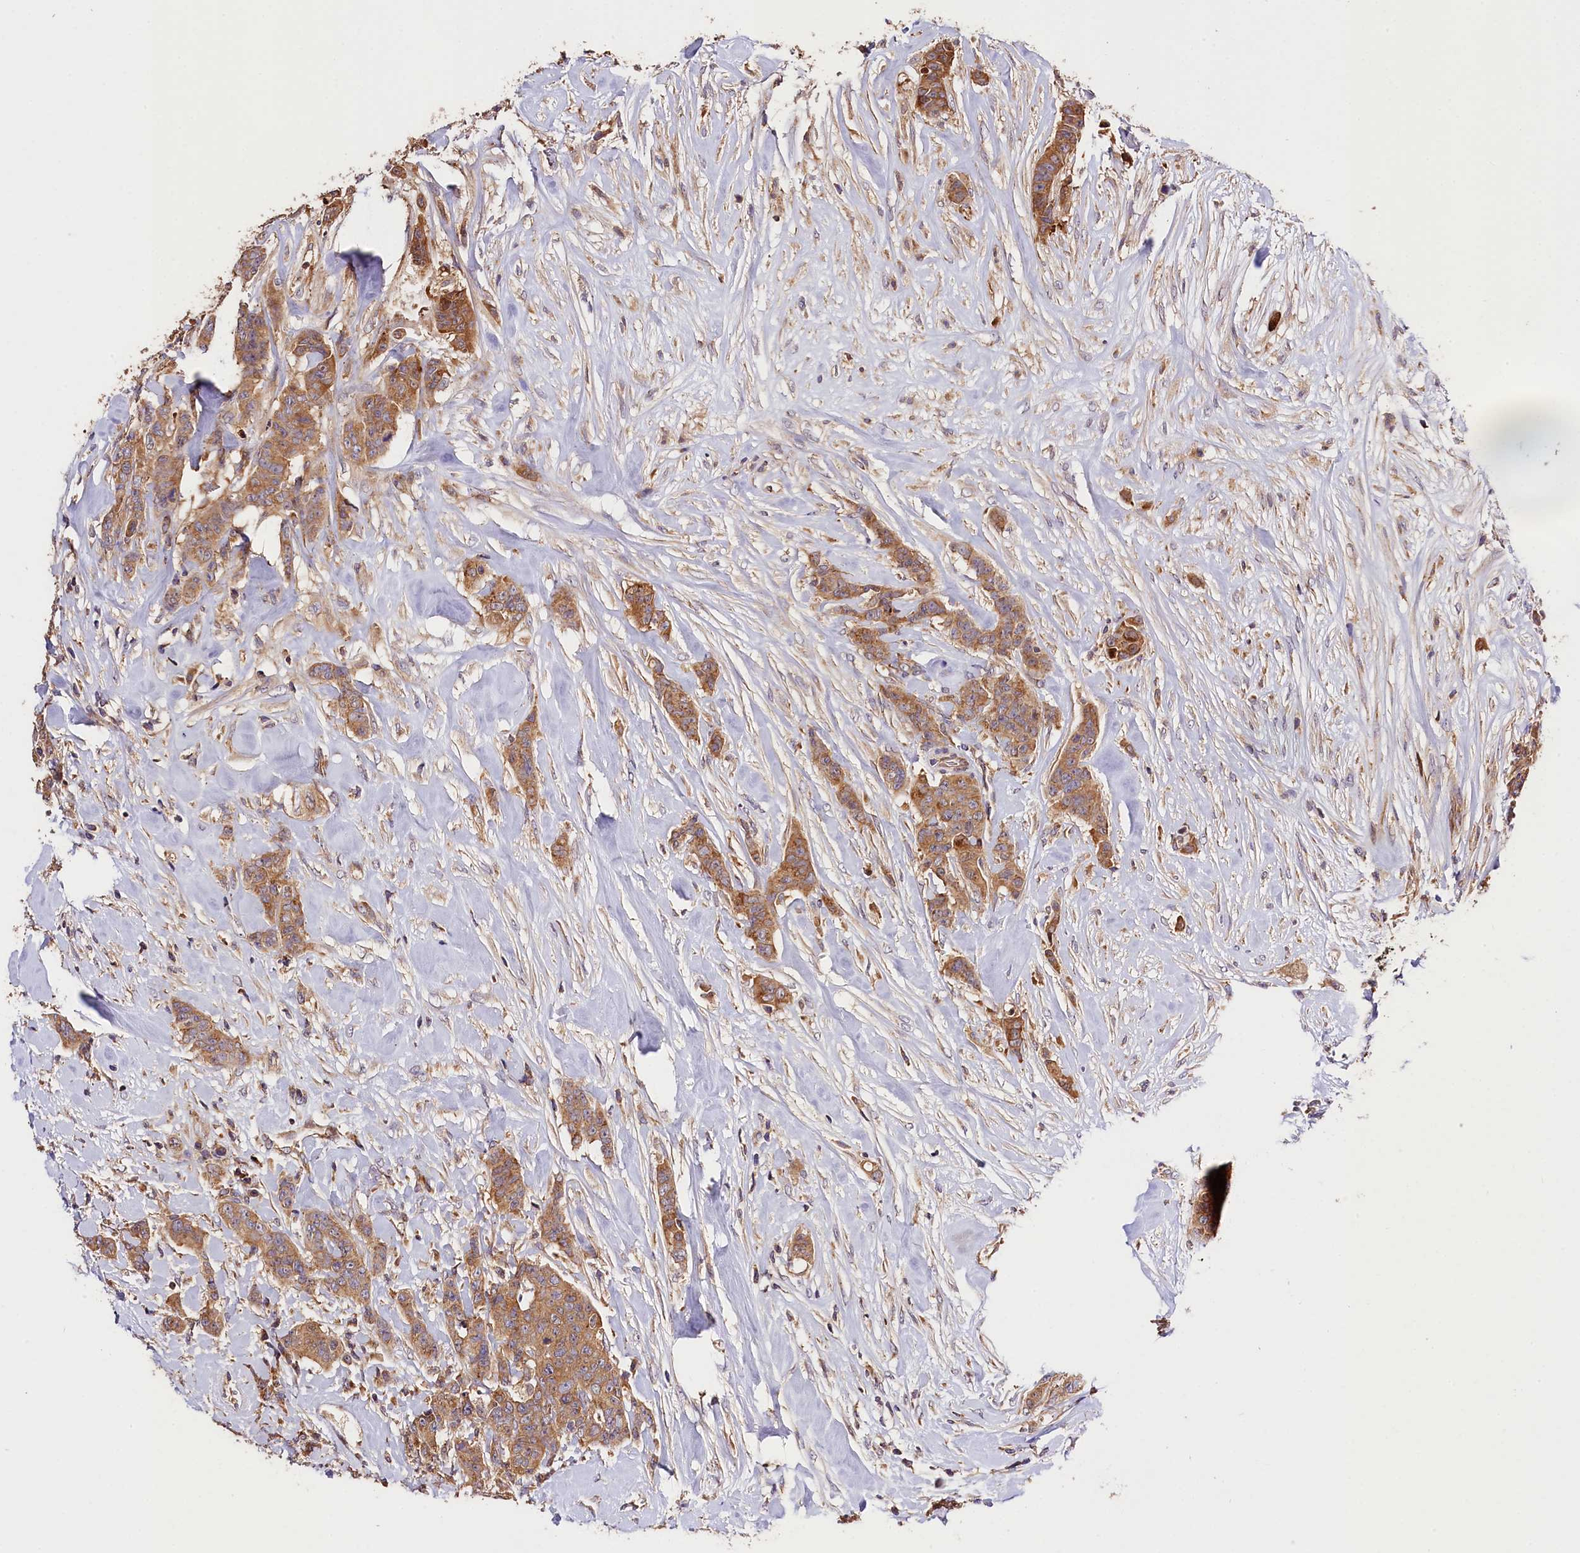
{"staining": {"intensity": "moderate", "quantity": ">75%", "location": "cytoplasmic/membranous"}, "tissue": "breast cancer", "cell_type": "Tumor cells", "image_type": "cancer", "snomed": [{"axis": "morphology", "description": "Duct carcinoma"}, {"axis": "topography", "description": "Breast"}], "caption": "Brown immunohistochemical staining in breast cancer exhibits moderate cytoplasmic/membranous positivity in approximately >75% of tumor cells.", "gene": "KPTN", "patient": {"sex": "female", "age": 40}}